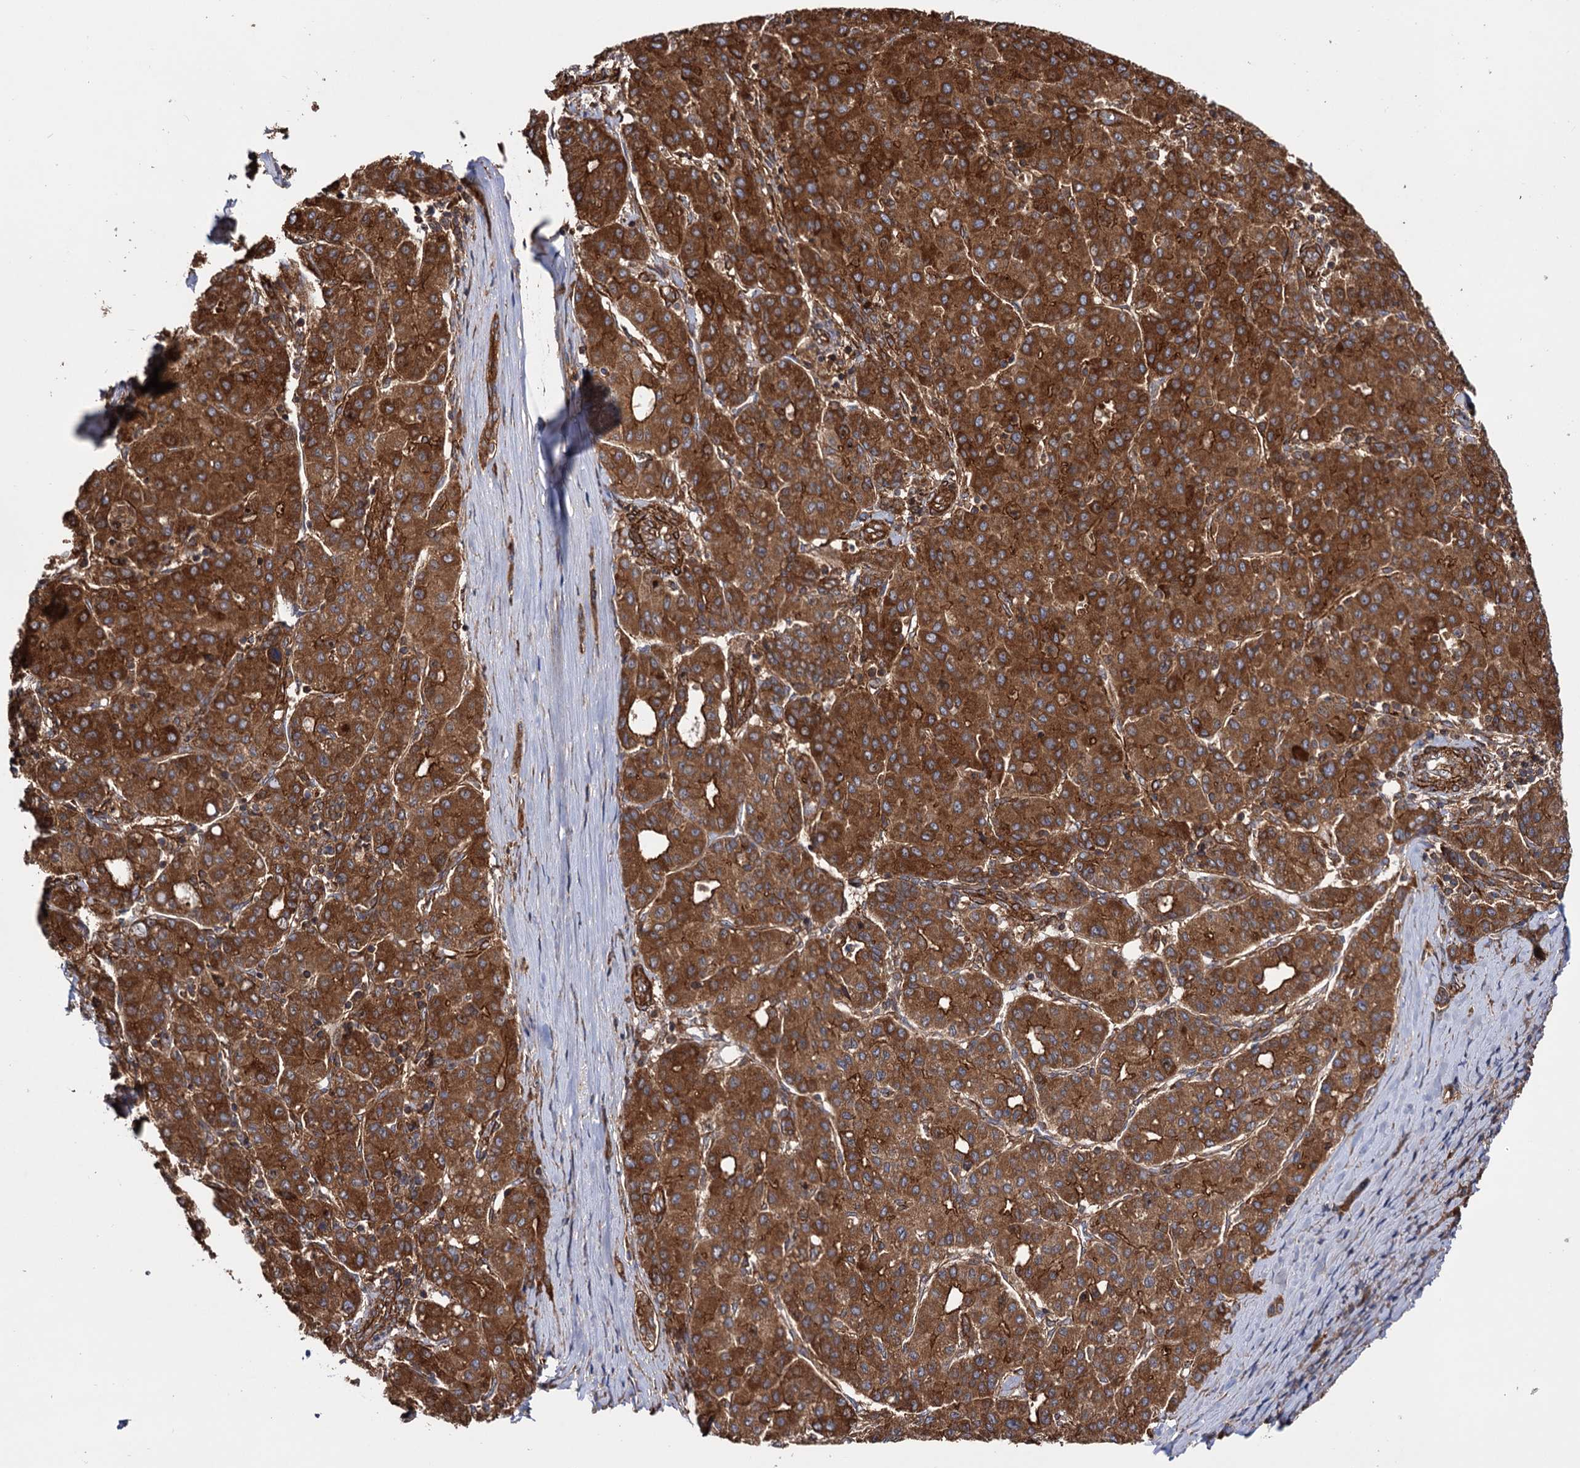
{"staining": {"intensity": "strong", "quantity": ">75%", "location": "cytoplasmic/membranous"}, "tissue": "liver cancer", "cell_type": "Tumor cells", "image_type": "cancer", "snomed": [{"axis": "morphology", "description": "Carcinoma, Hepatocellular, NOS"}, {"axis": "topography", "description": "Liver"}], "caption": "This photomicrograph demonstrates immunohistochemistry staining of liver cancer, with high strong cytoplasmic/membranous expression in about >75% of tumor cells.", "gene": "ATP8B4", "patient": {"sex": "male", "age": 65}}